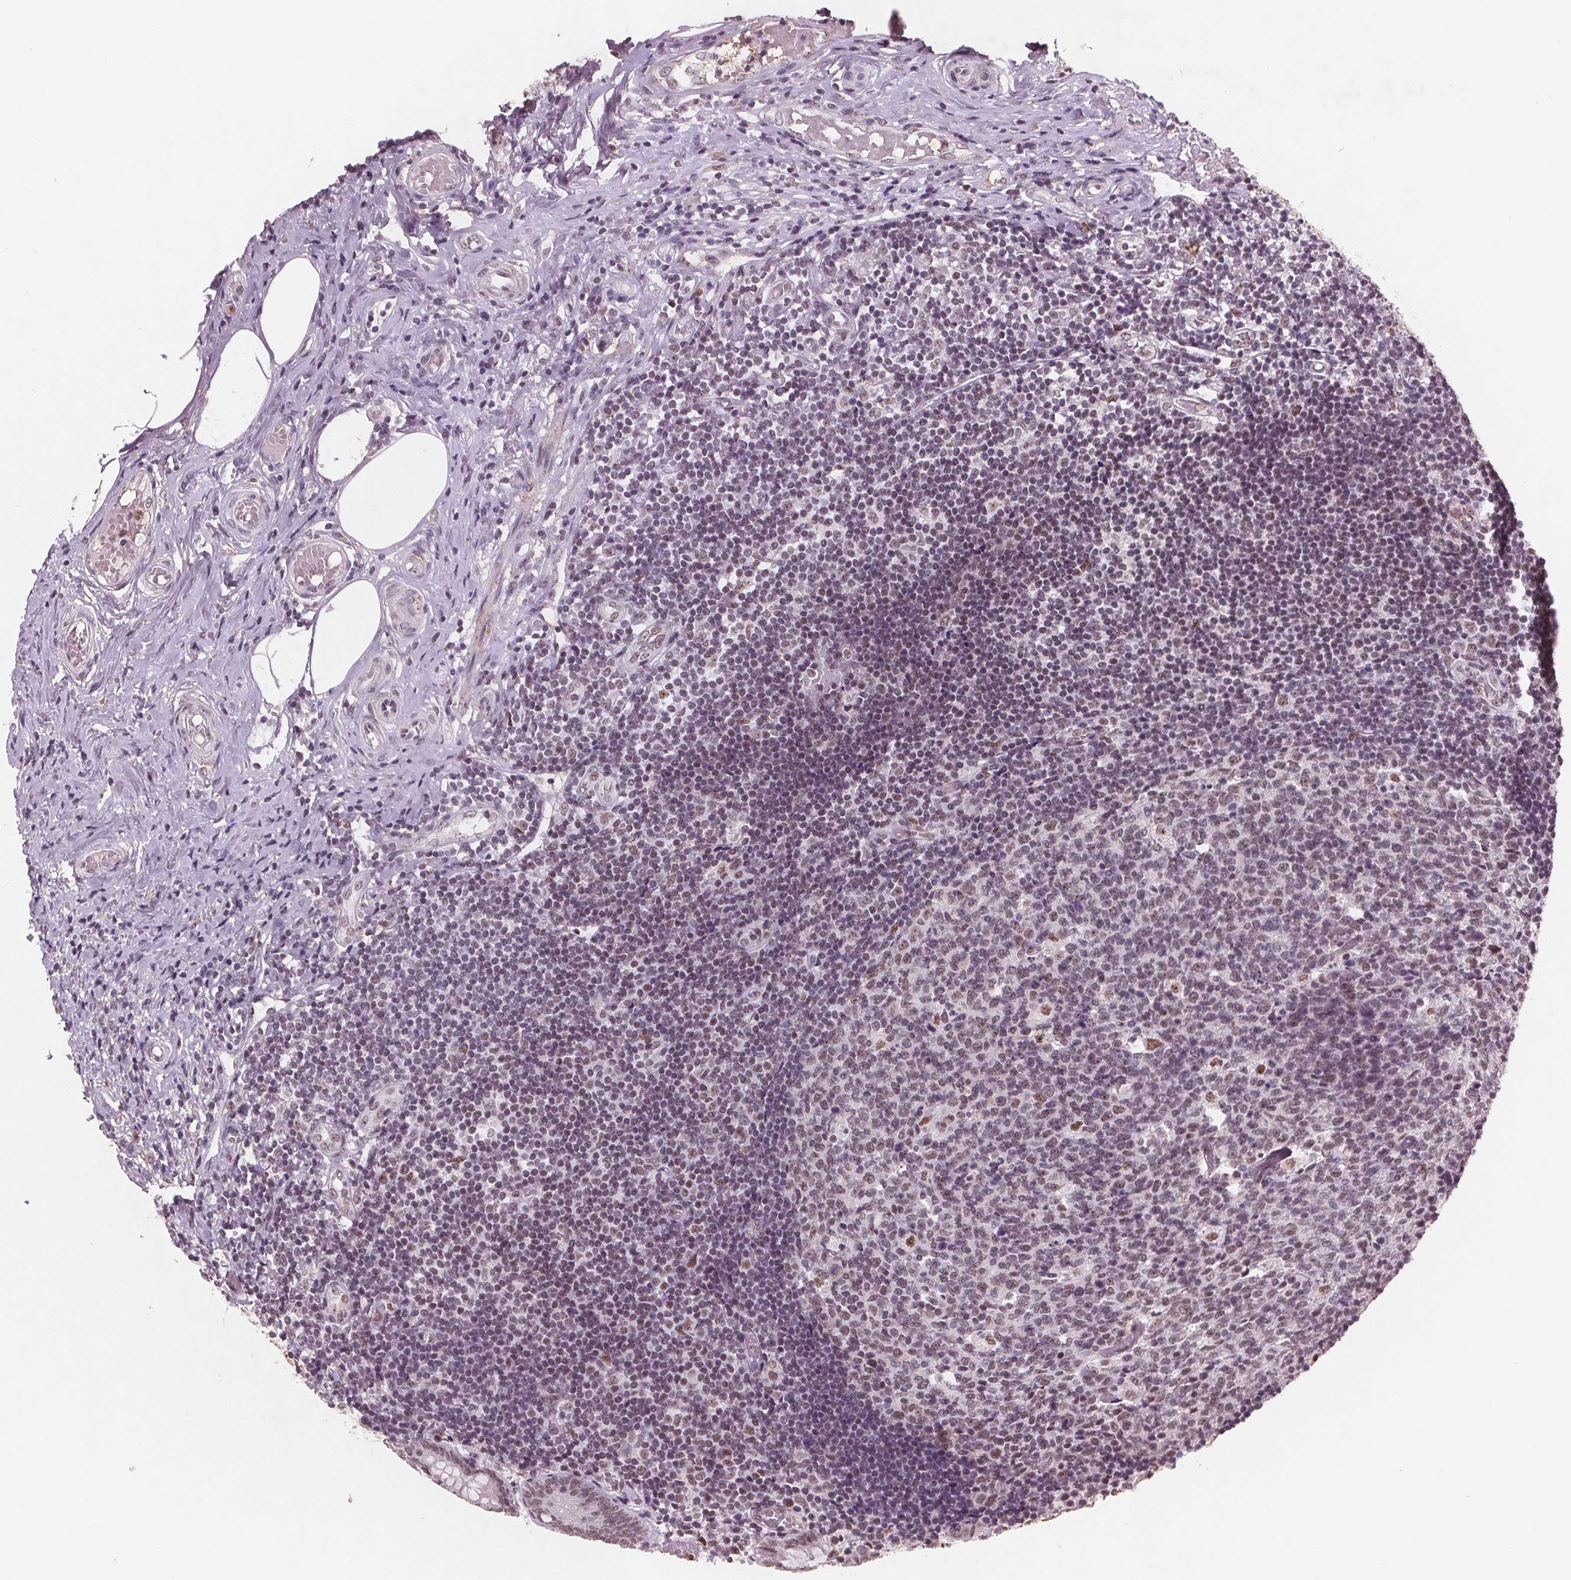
{"staining": {"intensity": "moderate", "quantity": ">75%", "location": "nuclear"}, "tissue": "appendix", "cell_type": "Glandular cells", "image_type": "normal", "snomed": [{"axis": "morphology", "description": "Normal tissue, NOS"}, {"axis": "topography", "description": "Appendix"}], "caption": "Immunohistochemical staining of unremarkable appendix displays >75% levels of moderate nuclear protein expression in about >75% of glandular cells. Nuclei are stained in blue.", "gene": "RPS6KA2", "patient": {"sex": "female", "age": 32}}